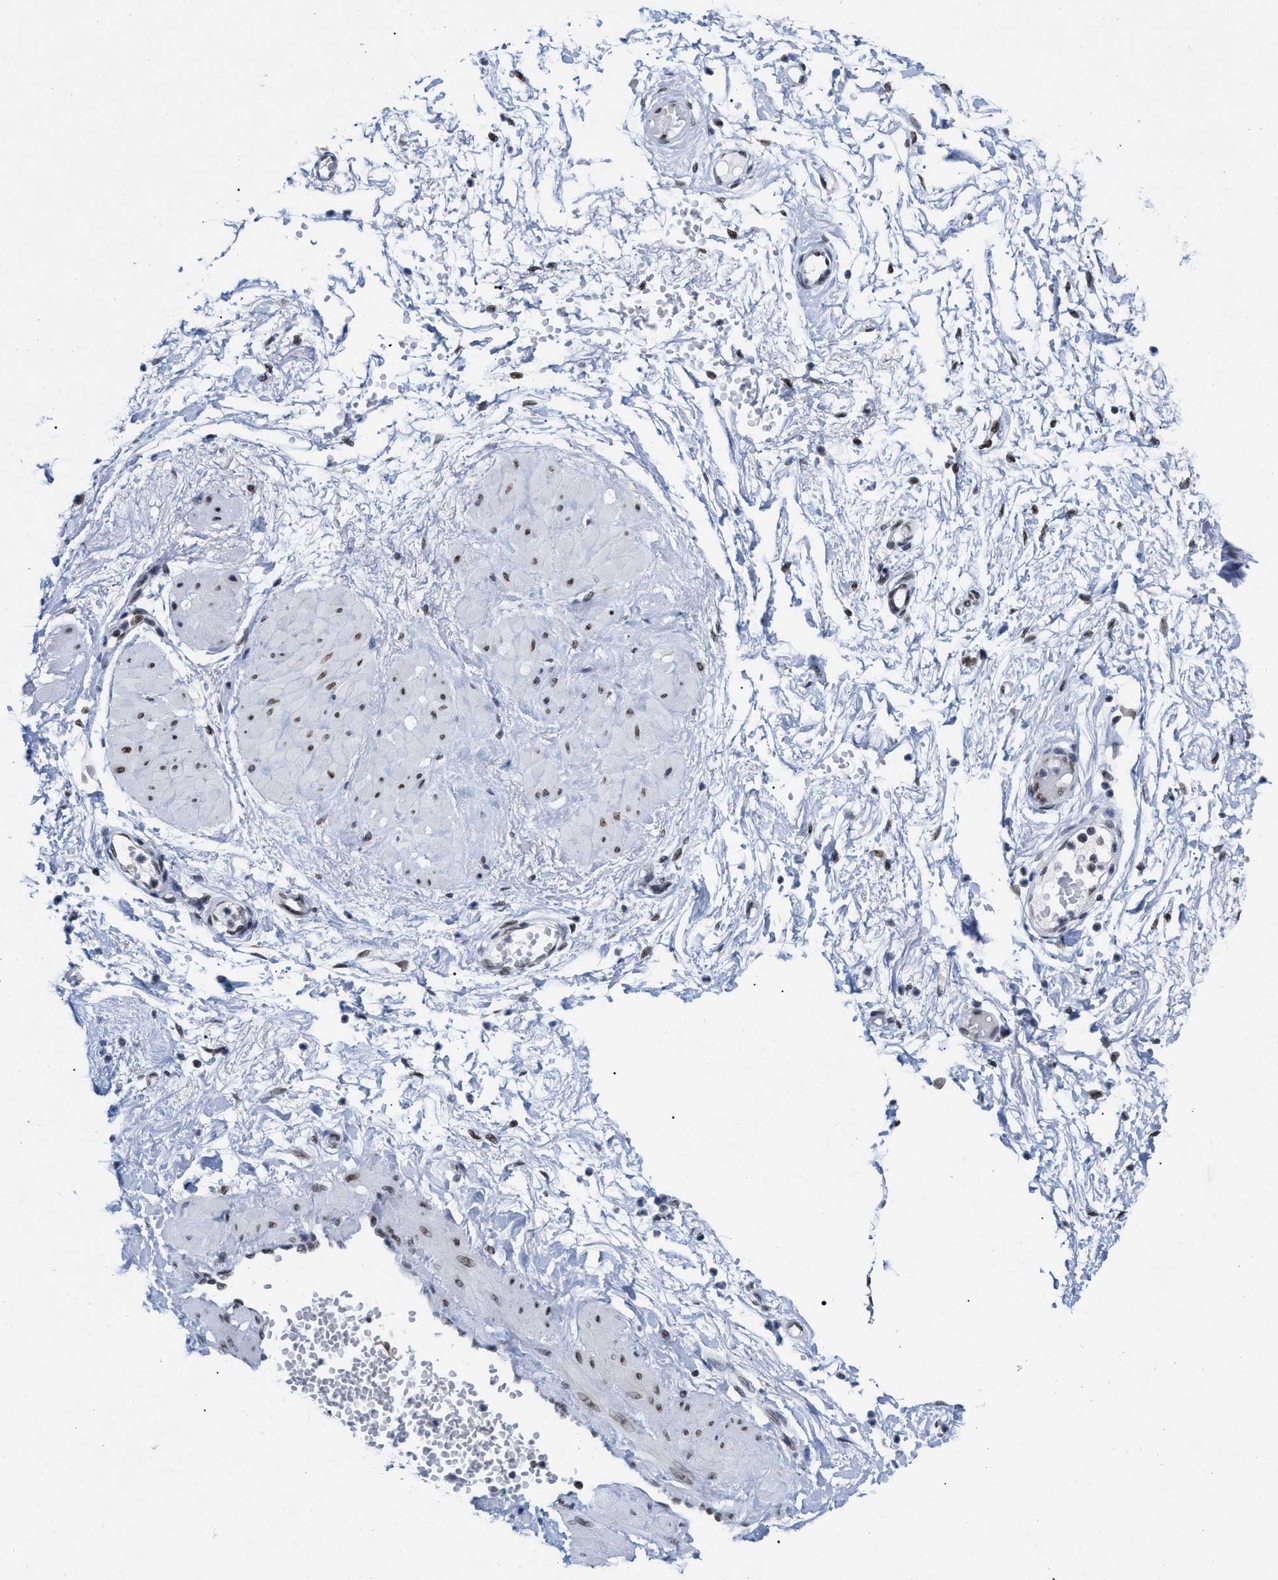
{"staining": {"intensity": "negative", "quantity": "none", "location": "none"}, "tissue": "adipose tissue", "cell_type": "Adipocytes", "image_type": "normal", "snomed": [{"axis": "morphology", "description": "Normal tissue, NOS"}, {"axis": "topography", "description": "Soft tissue"}, {"axis": "topography", "description": "Vascular tissue"}], "caption": "Immunohistochemical staining of benign adipose tissue reveals no significant expression in adipocytes.", "gene": "TPR", "patient": {"sex": "female", "age": 35}}